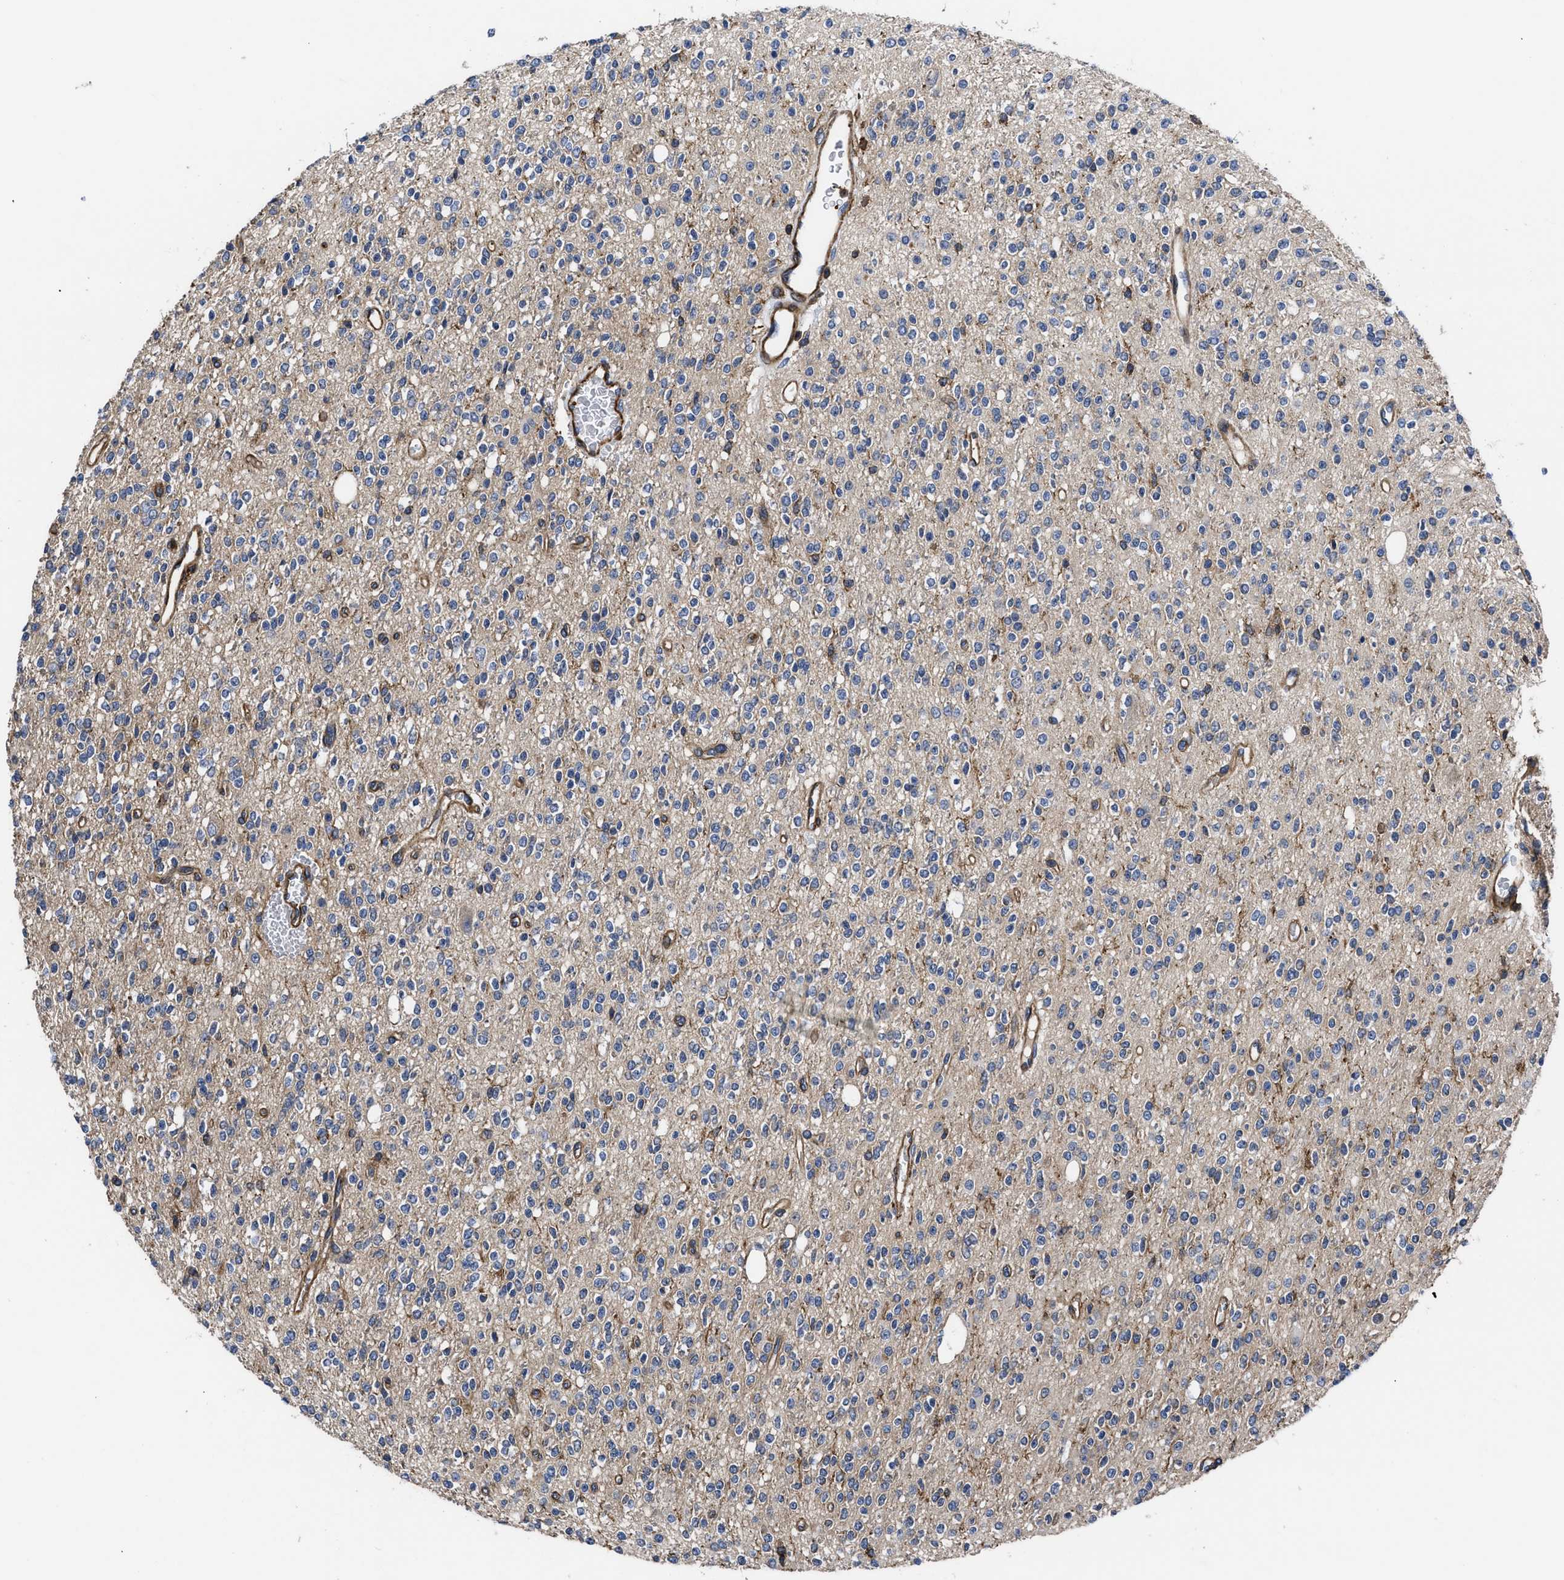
{"staining": {"intensity": "negative", "quantity": "none", "location": "none"}, "tissue": "glioma", "cell_type": "Tumor cells", "image_type": "cancer", "snomed": [{"axis": "morphology", "description": "Glioma, malignant, High grade"}, {"axis": "topography", "description": "Brain"}], "caption": "IHC image of human glioma stained for a protein (brown), which reveals no positivity in tumor cells. (Stains: DAB (3,3'-diaminobenzidine) immunohistochemistry with hematoxylin counter stain, Microscopy: brightfield microscopy at high magnification).", "gene": "SCUBE2", "patient": {"sex": "male", "age": 34}}